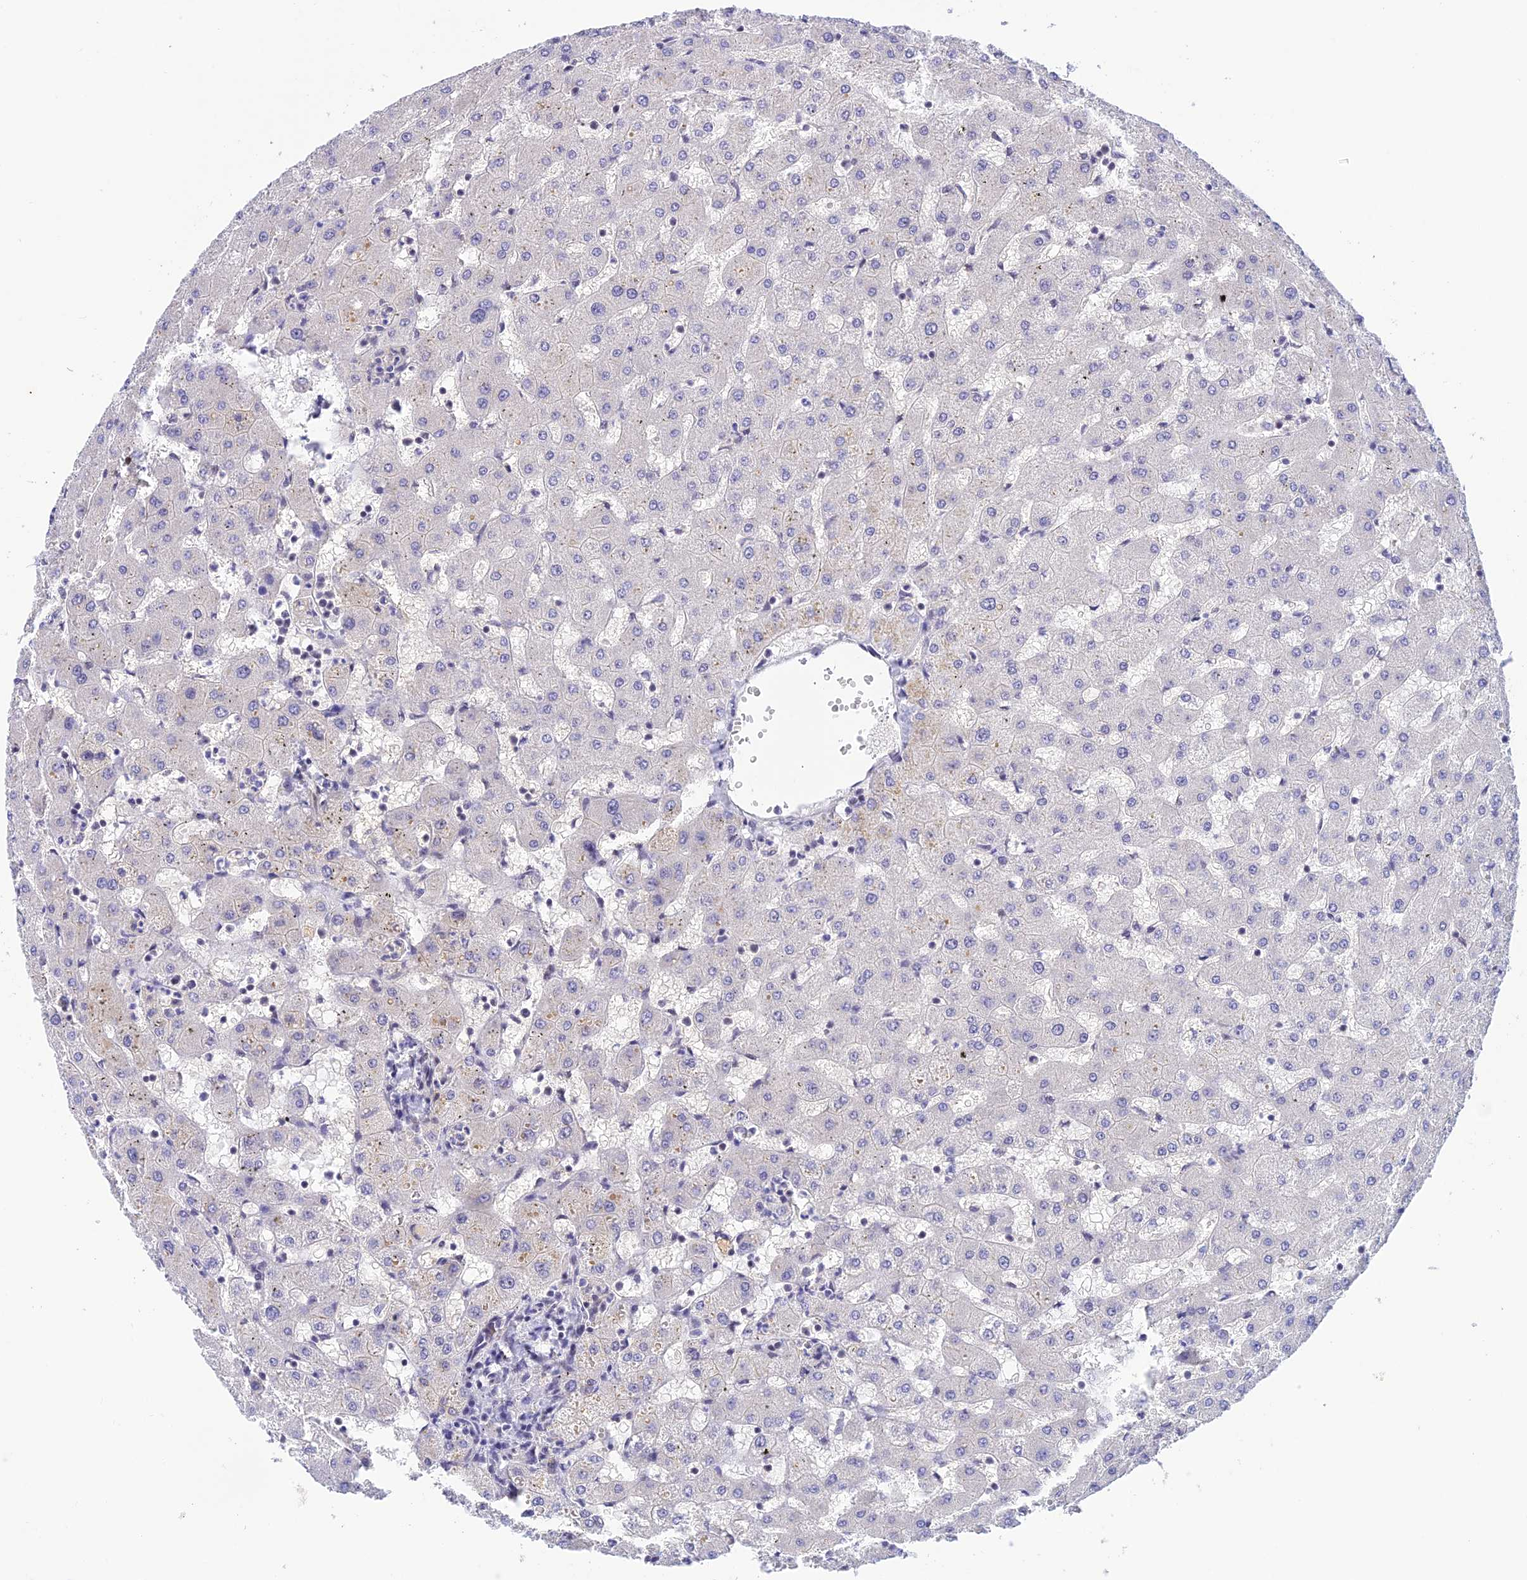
{"staining": {"intensity": "negative", "quantity": "none", "location": "none"}, "tissue": "liver", "cell_type": "Cholangiocytes", "image_type": "normal", "snomed": [{"axis": "morphology", "description": "Normal tissue, NOS"}, {"axis": "topography", "description": "Liver"}], "caption": "IHC micrograph of unremarkable liver stained for a protein (brown), which demonstrates no staining in cholangiocytes.", "gene": "THAP11", "patient": {"sex": "female", "age": 63}}